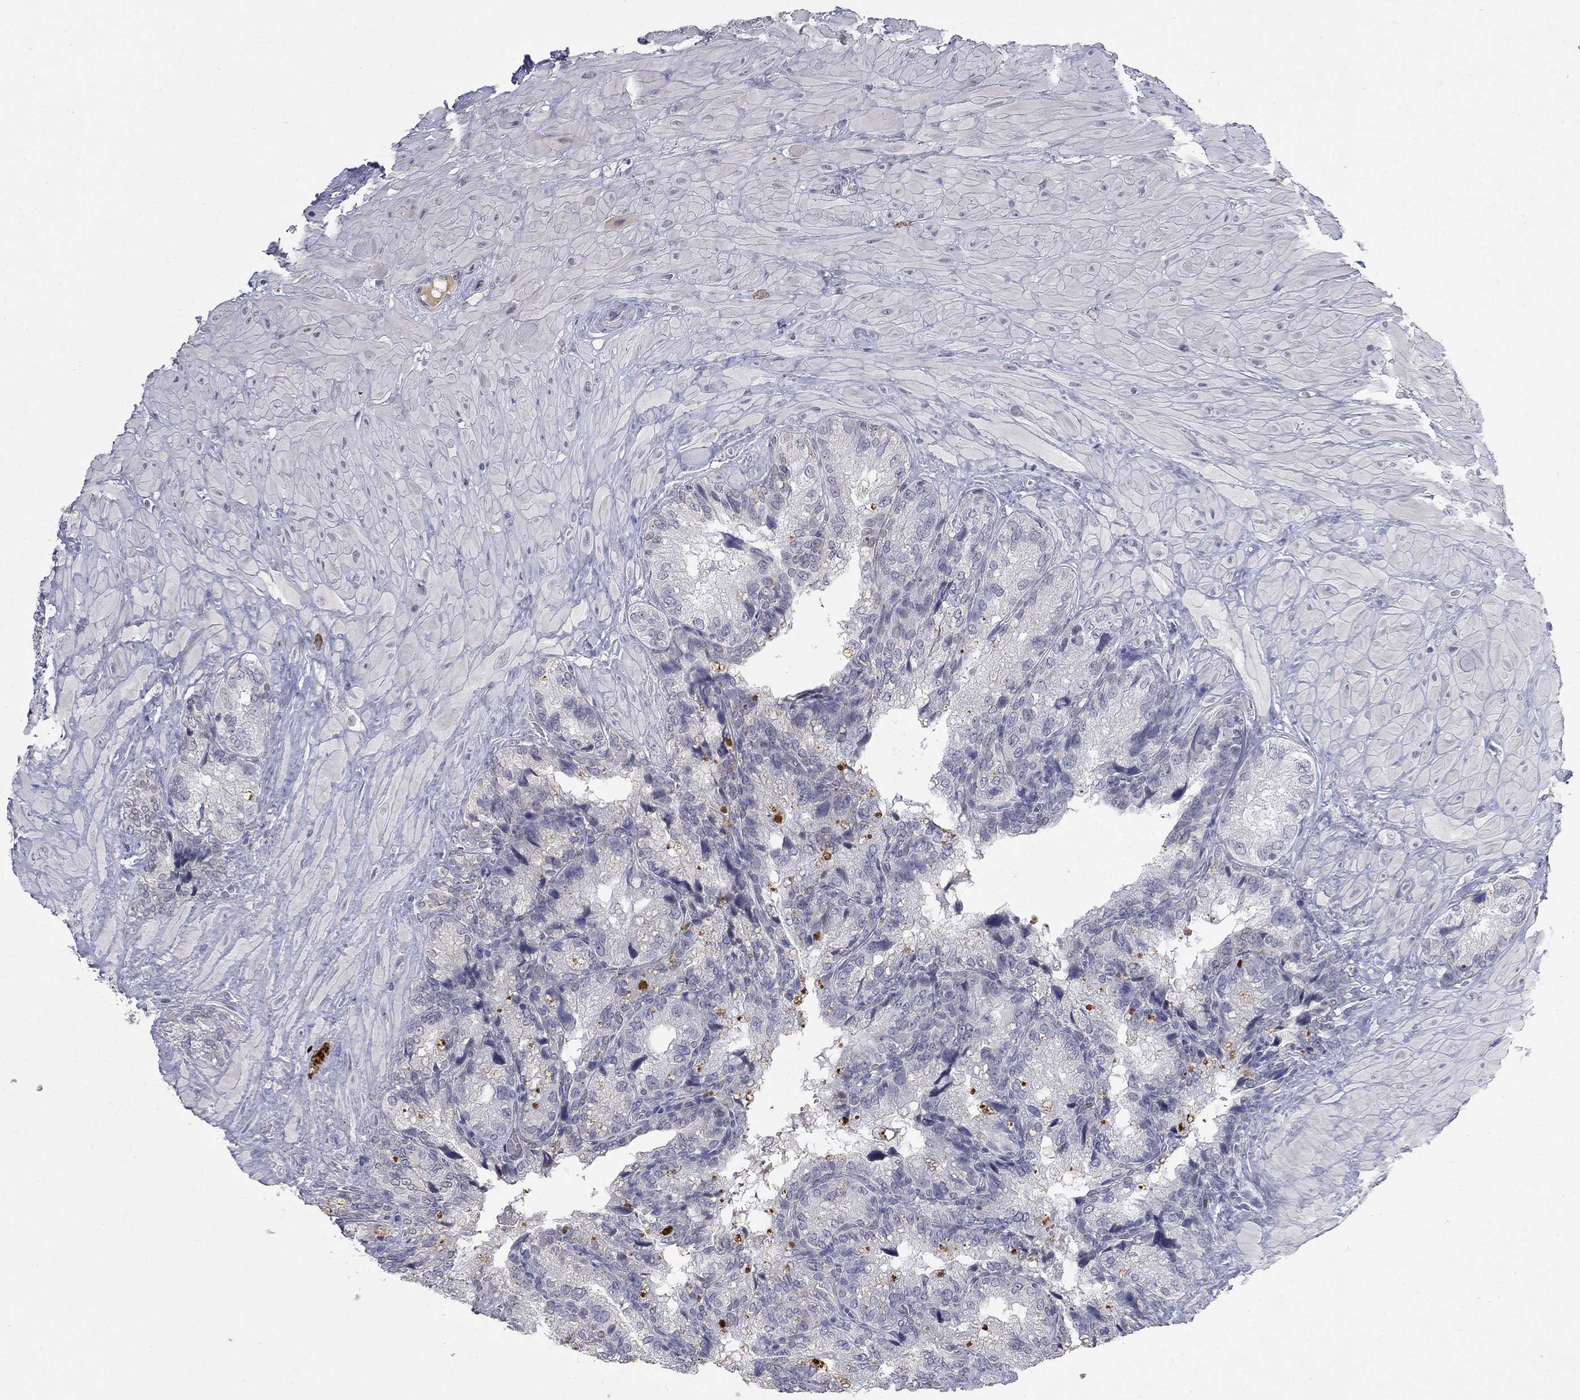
{"staining": {"intensity": "negative", "quantity": "none", "location": "none"}, "tissue": "prostate cancer", "cell_type": "Tumor cells", "image_type": "cancer", "snomed": [{"axis": "morphology", "description": "Adenocarcinoma, NOS"}, {"axis": "topography", "description": "Prostate and seminal vesicle, NOS"}], "caption": "Tumor cells are negative for brown protein staining in adenocarcinoma (prostate).", "gene": "SLC51A", "patient": {"sex": "male", "age": 62}}